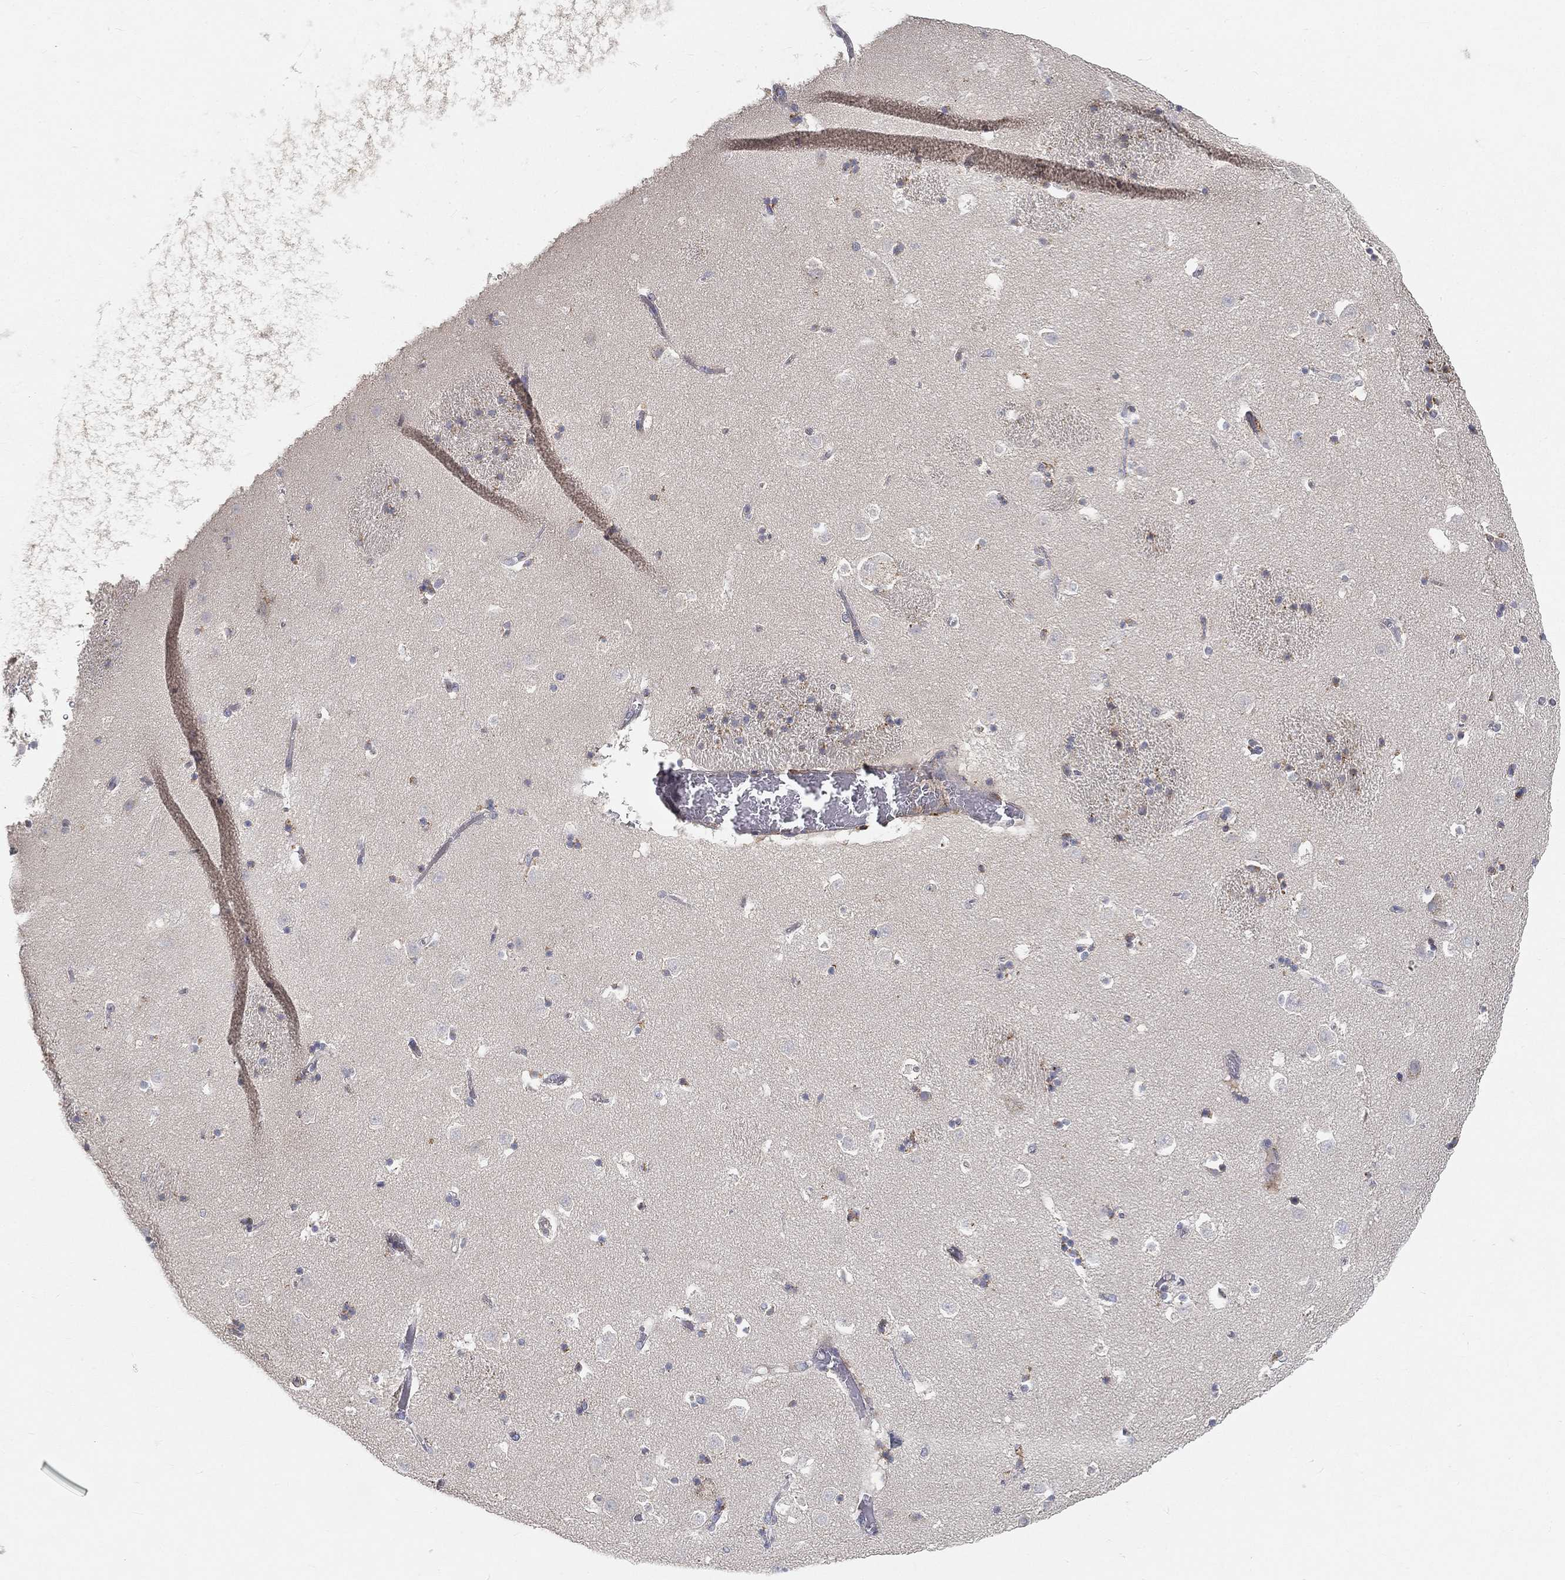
{"staining": {"intensity": "negative", "quantity": "none", "location": "none"}, "tissue": "caudate", "cell_type": "Glial cells", "image_type": "normal", "snomed": [{"axis": "morphology", "description": "Normal tissue, NOS"}, {"axis": "topography", "description": "Lateral ventricle wall"}], "caption": "Immunohistochemical staining of benign caudate shows no significant expression in glial cells.", "gene": "CTSL", "patient": {"sex": "female", "age": 42}}